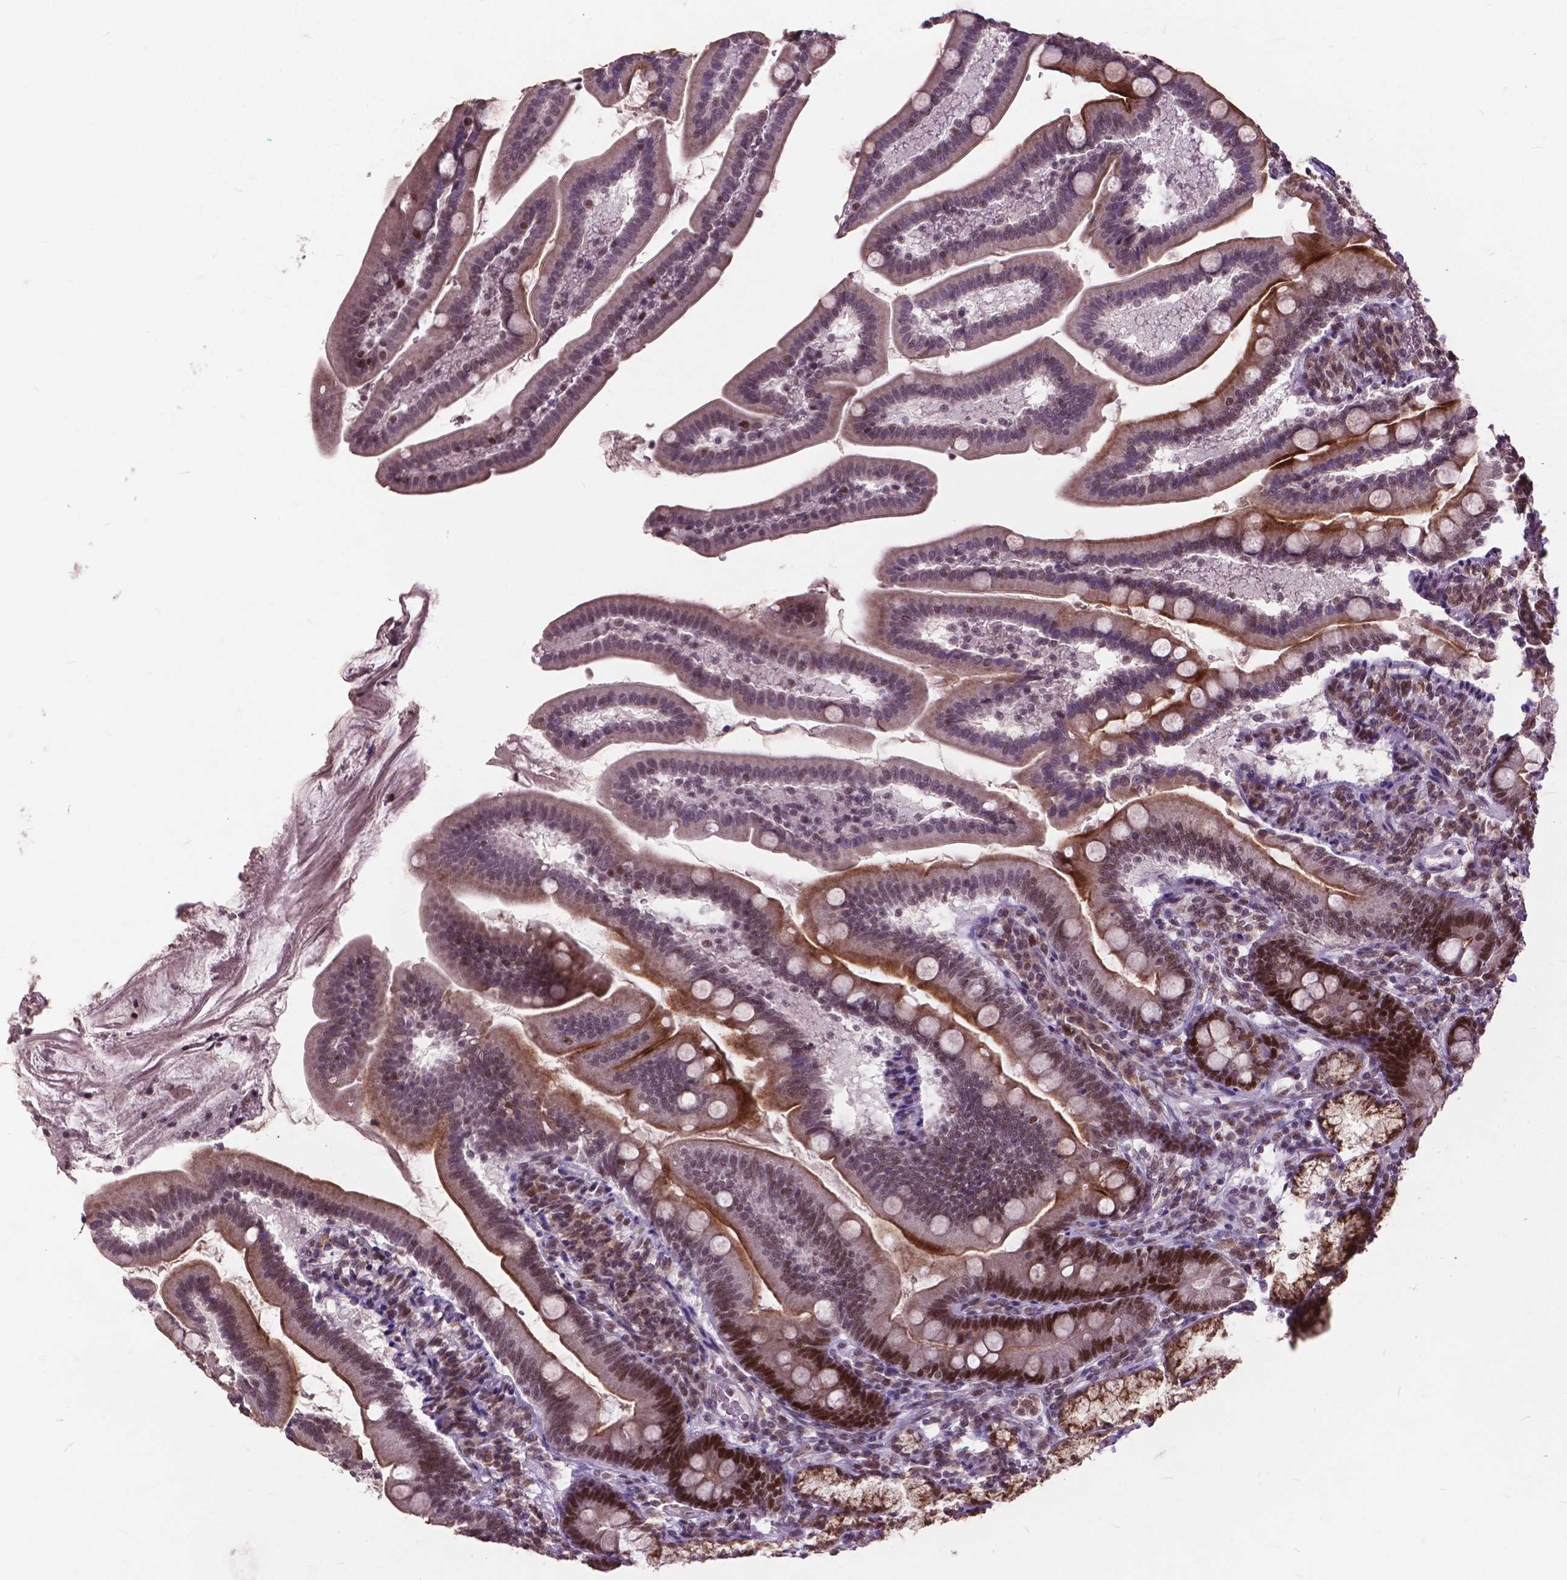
{"staining": {"intensity": "strong", "quantity": "25%-75%", "location": "cytoplasmic/membranous,nuclear"}, "tissue": "duodenum", "cell_type": "Glandular cells", "image_type": "normal", "snomed": [{"axis": "morphology", "description": "Normal tissue, NOS"}, {"axis": "topography", "description": "Duodenum"}], "caption": "Strong cytoplasmic/membranous,nuclear protein staining is identified in approximately 25%-75% of glandular cells in duodenum. The protein of interest is shown in brown color, while the nuclei are stained blue.", "gene": "MSH2", "patient": {"sex": "female", "age": 67}}